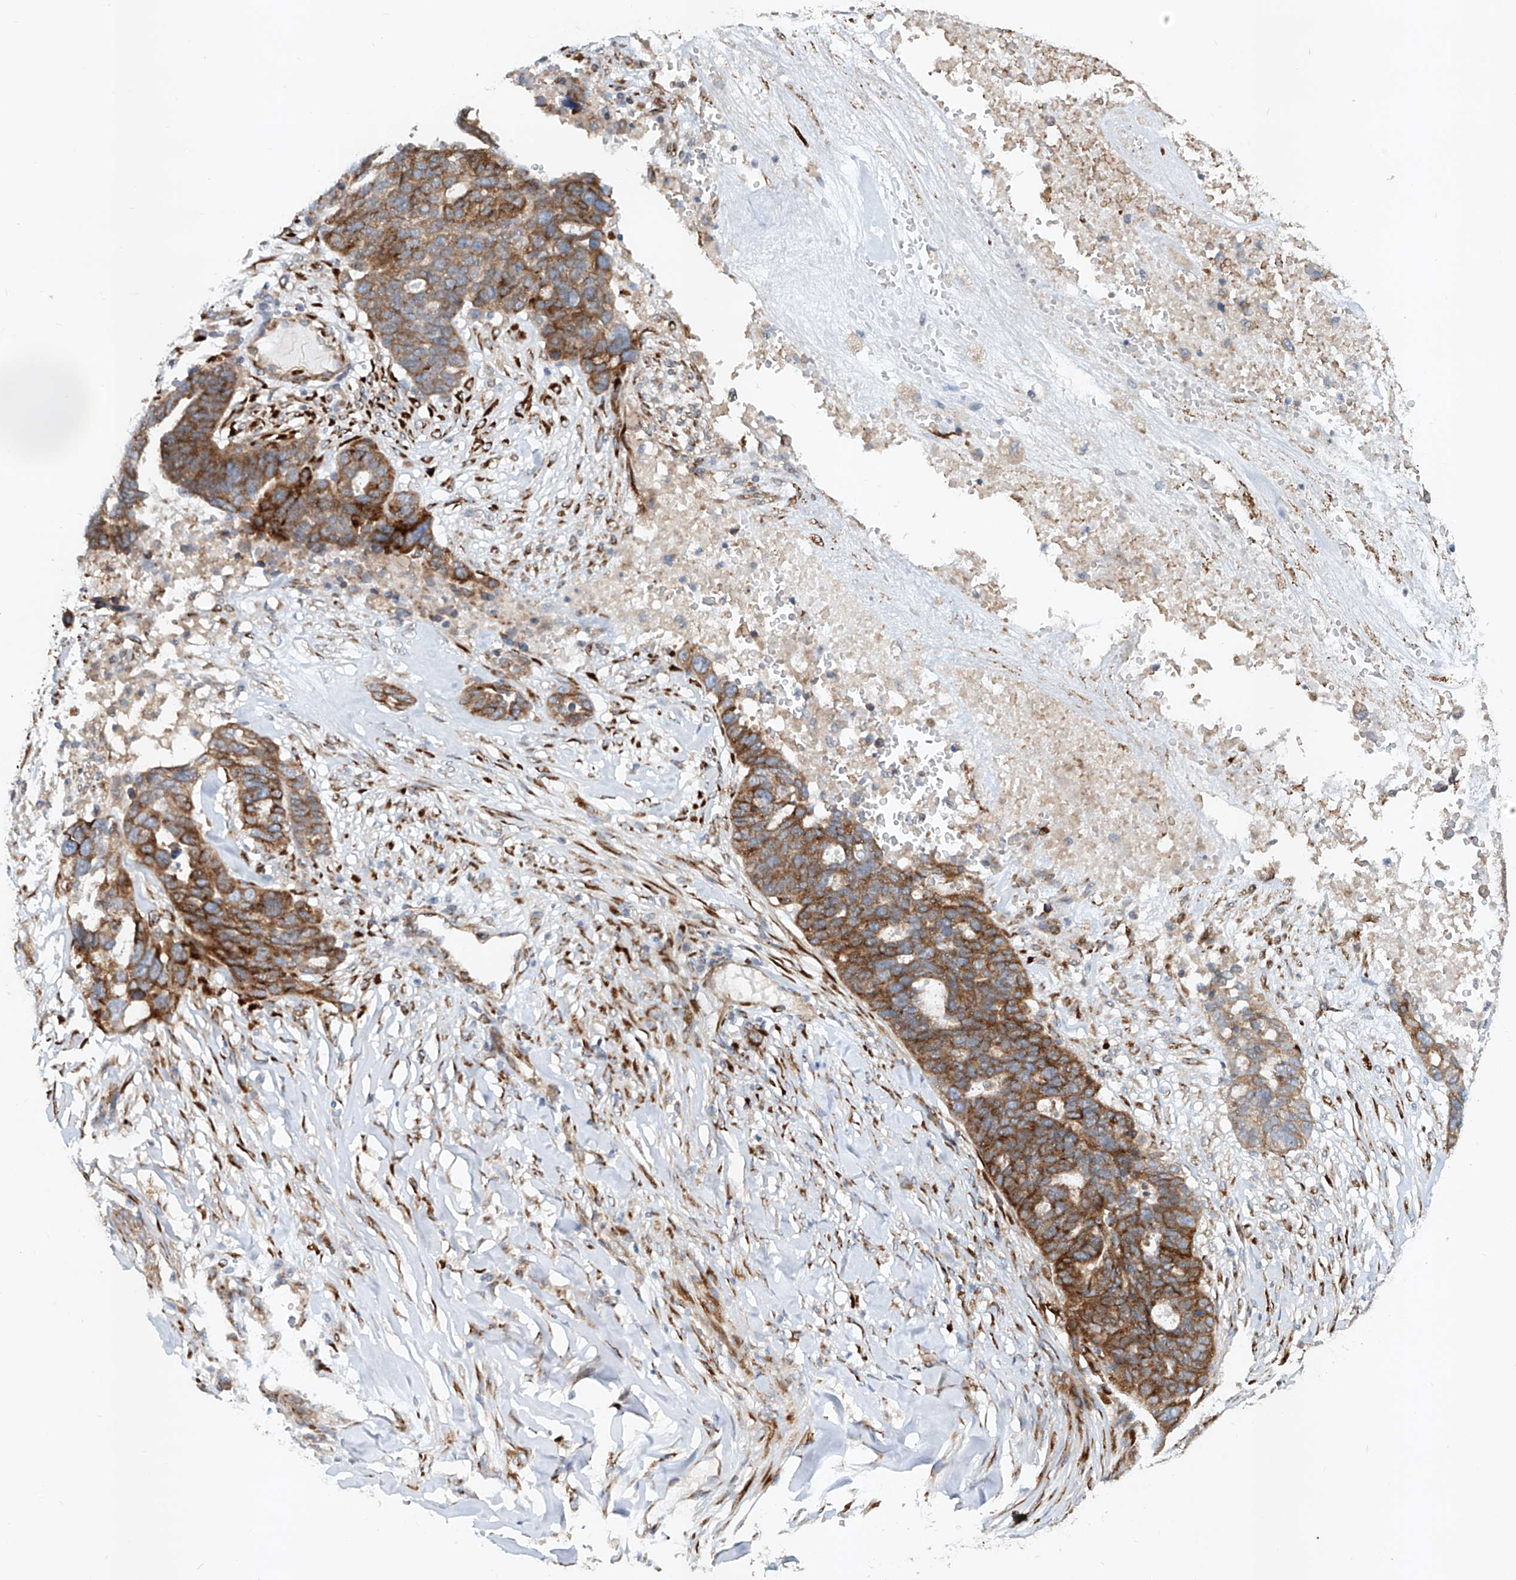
{"staining": {"intensity": "strong", "quantity": ">75%", "location": "cytoplasmic/membranous"}, "tissue": "ovarian cancer", "cell_type": "Tumor cells", "image_type": "cancer", "snomed": [{"axis": "morphology", "description": "Cystadenocarcinoma, serous, NOS"}, {"axis": "topography", "description": "Ovary"}], "caption": "Approximately >75% of tumor cells in ovarian cancer (serous cystadenocarcinoma) demonstrate strong cytoplasmic/membranous protein staining as visualized by brown immunohistochemical staining.", "gene": "SNAP29", "patient": {"sex": "female", "age": 59}}